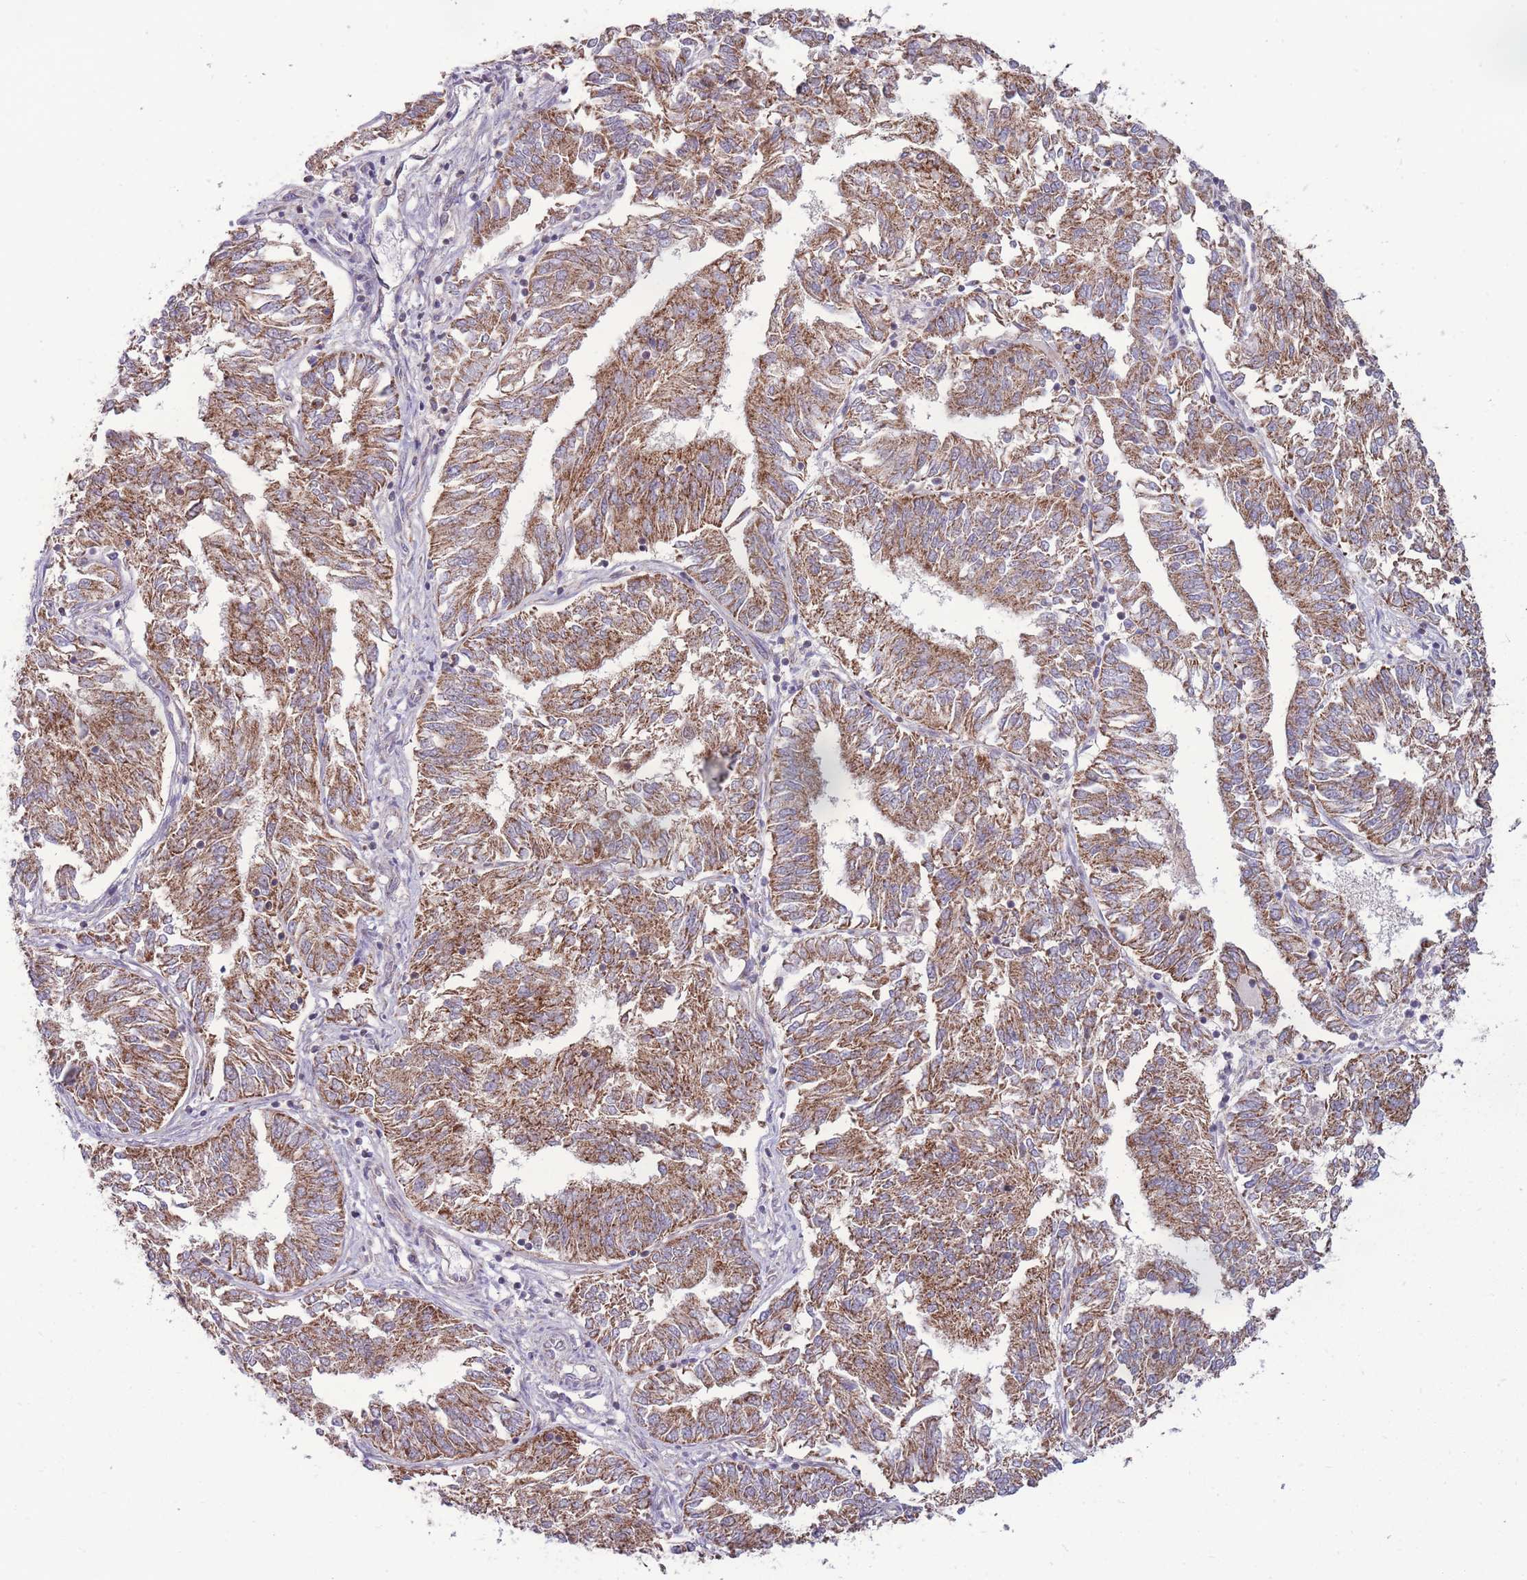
{"staining": {"intensity": "moderate", "quantity": ">75%", "location": "cytoplasmic/membranous"}, "tissue": "endometrial cancer", "cell_type": "Tumor cells", "image_type": "cancer", "snomed": [{"axis": "morphology", "description": "Adenocarcinoma, NOS"}, {"axis": "topography", "description": "Endometrium"}], "caption": "Protein expression analysis of human adenocarcinoma (endometrial) reveals moderate cytoplasmic/membranous positivity in about >75% of tumor cells.", "gene": "MCIDAS", "patient": {"sex": "female", "age": 58}}